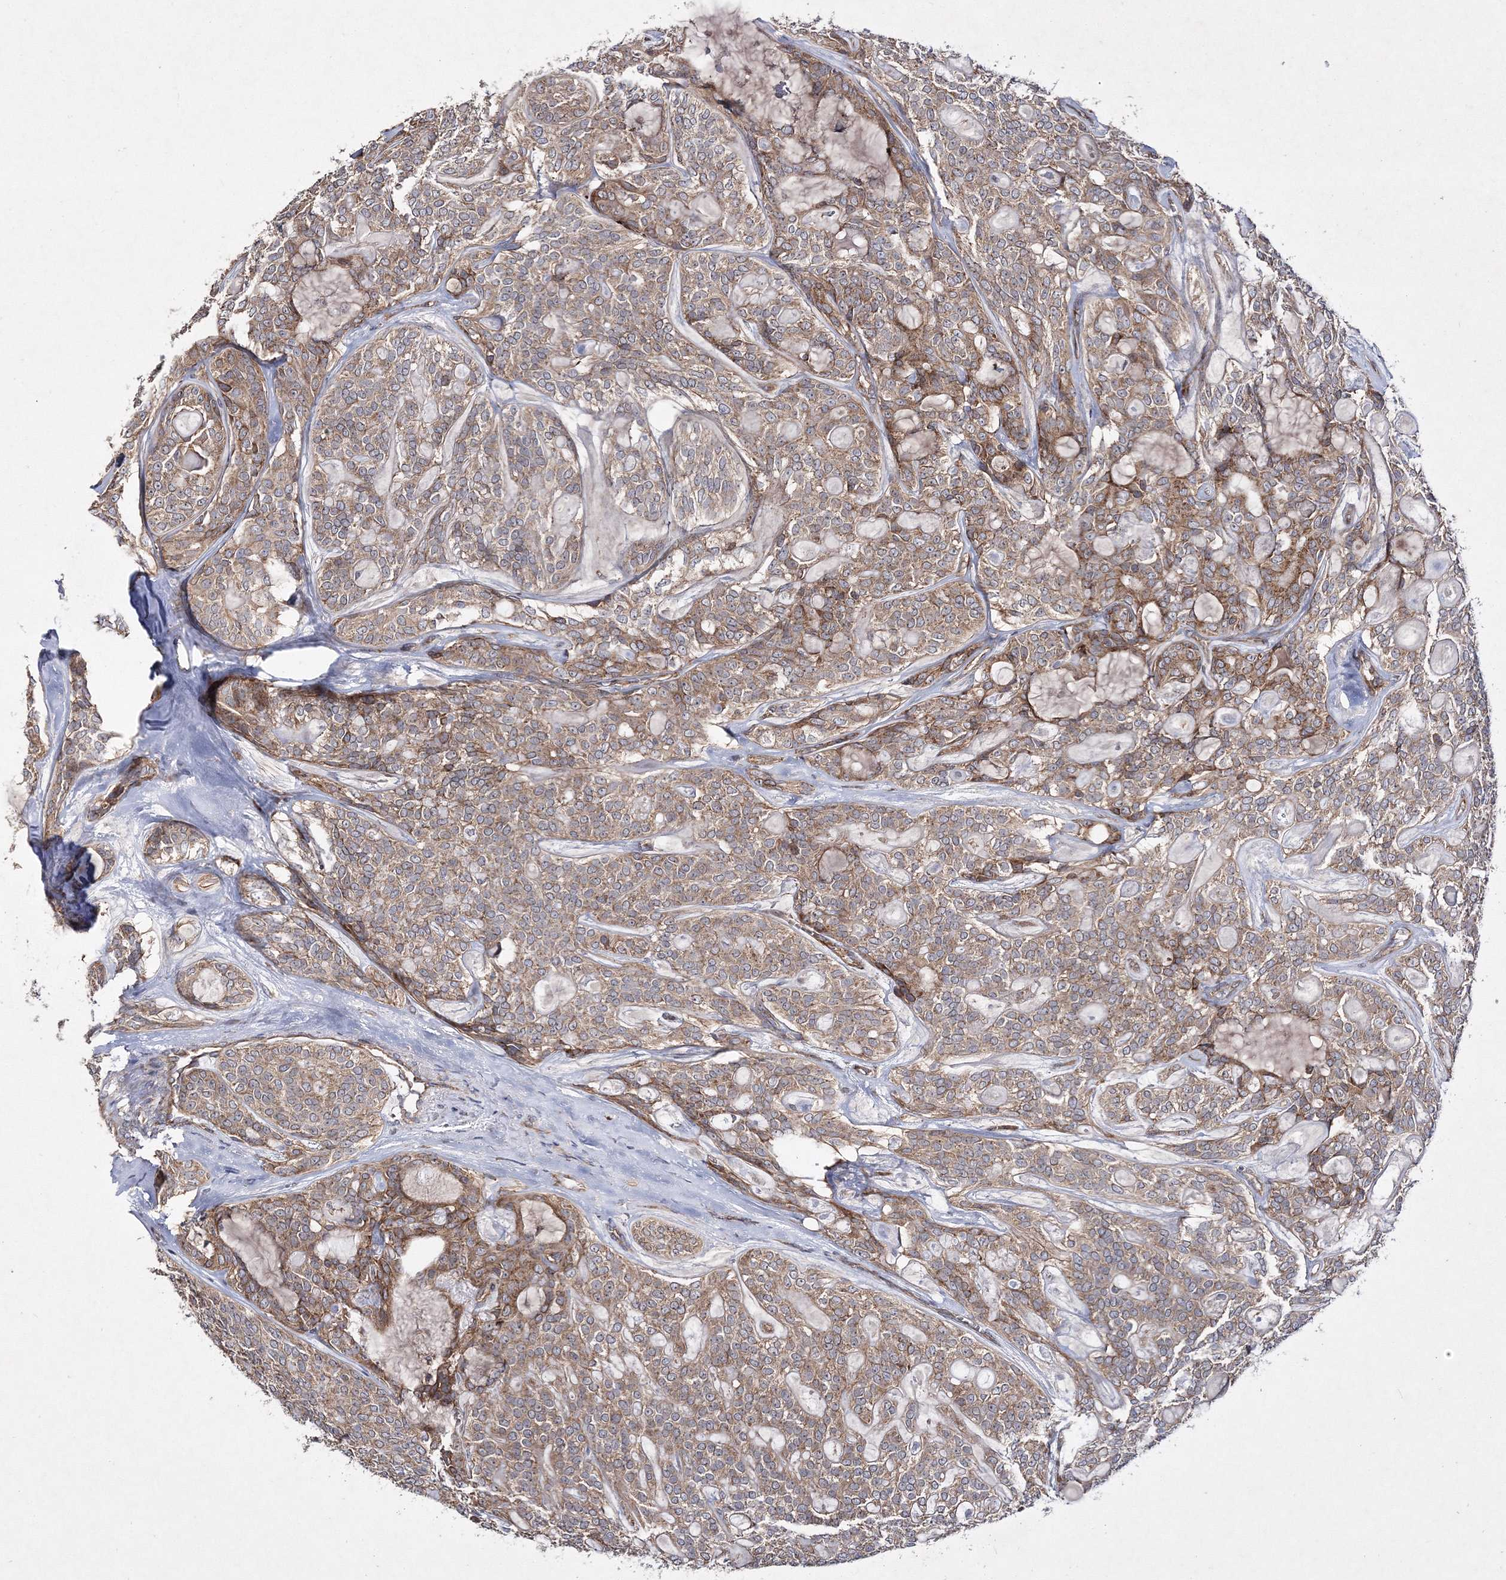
{"staining": {"intensity": "weak", "quantity": ">75%", "location": "cytoplasmic/membranous"}, "tissue": "head and neck cancer", "cell_type": "Tumor cells", "image_type": "cancer", "snomed": [{"axis": "morphology", "description": "Adenocarcinoma, NOS"}, {"axis": "topography", "description": "Head-Neck"}], "caption": "Head and neck adenocarcinoma was stained to show a protein in brown. There is low levels of weak cytoplasmic/membranous expression in approximately >75% of tumor cells.", "gene": "DNAJC13", "patient": {"sex": "male", "age": 66}}